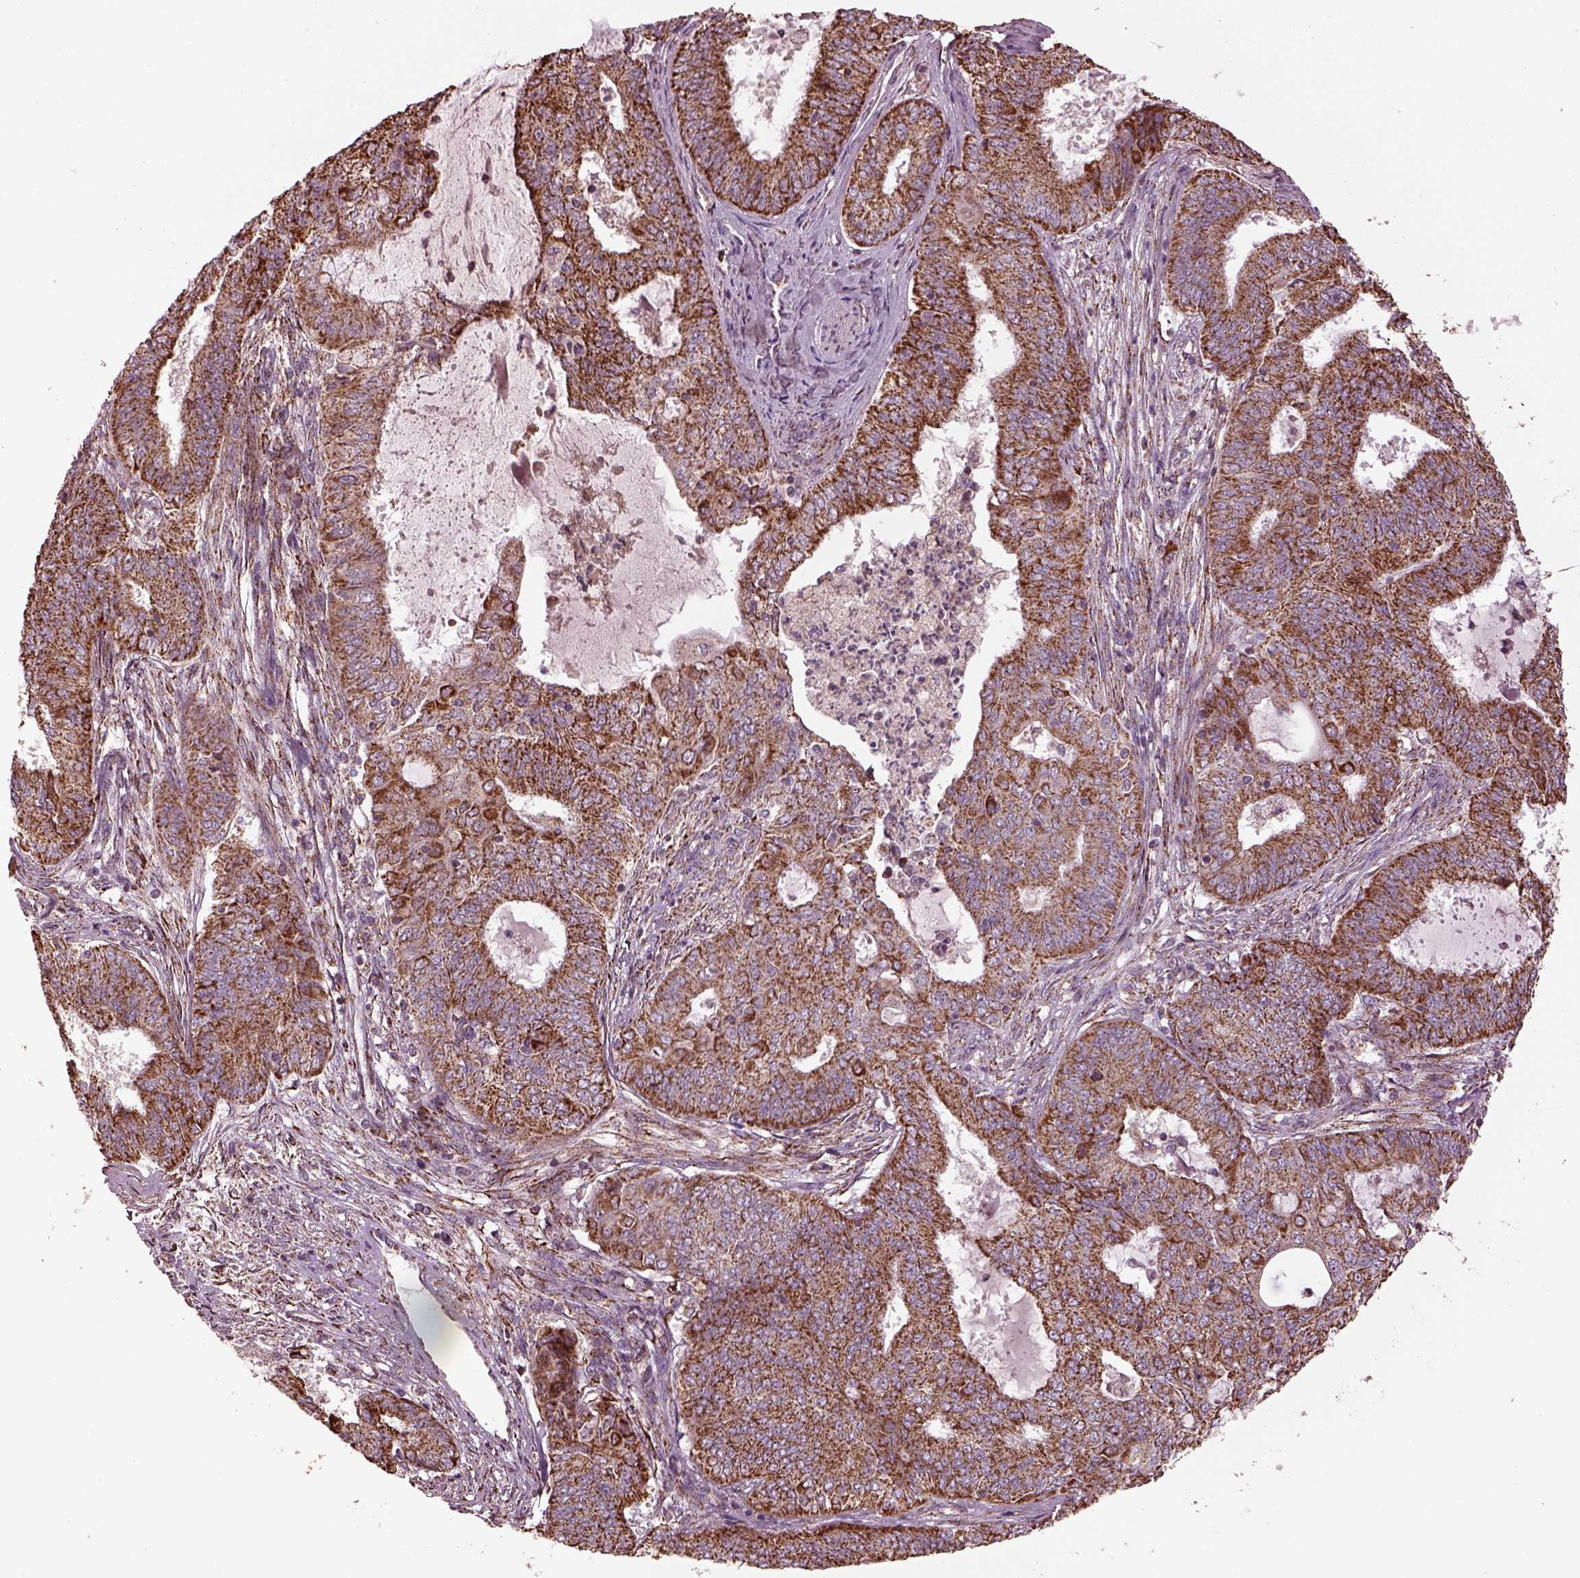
{"staining": {"intensity": "moderate", "quantity": "25%-75%", "location": "cytoplasmic/membranous"}, "tissue": "endometrial cancer", "cell_type": "Tumor cells", "image_type": "cancer", "snomed": [{"axis": "morphology", "description": "Adenocarcinoma, NOS"}, {"axis": "topography", "description": "Endometrium"}], "caption": "Immunohistochemistry micrograph of neoplastic tissue: endometrial cancer (adenocarcinoma) stained using immunohistochemistry shows medium levels of moderate protein expression localized specifically in the cytoplasmic/membranous of tumor cells, appearing as a cytoplasmic/membranous brown color.", "gene": "TMEM254", "patient": {"sex": "female", "age": 62}}